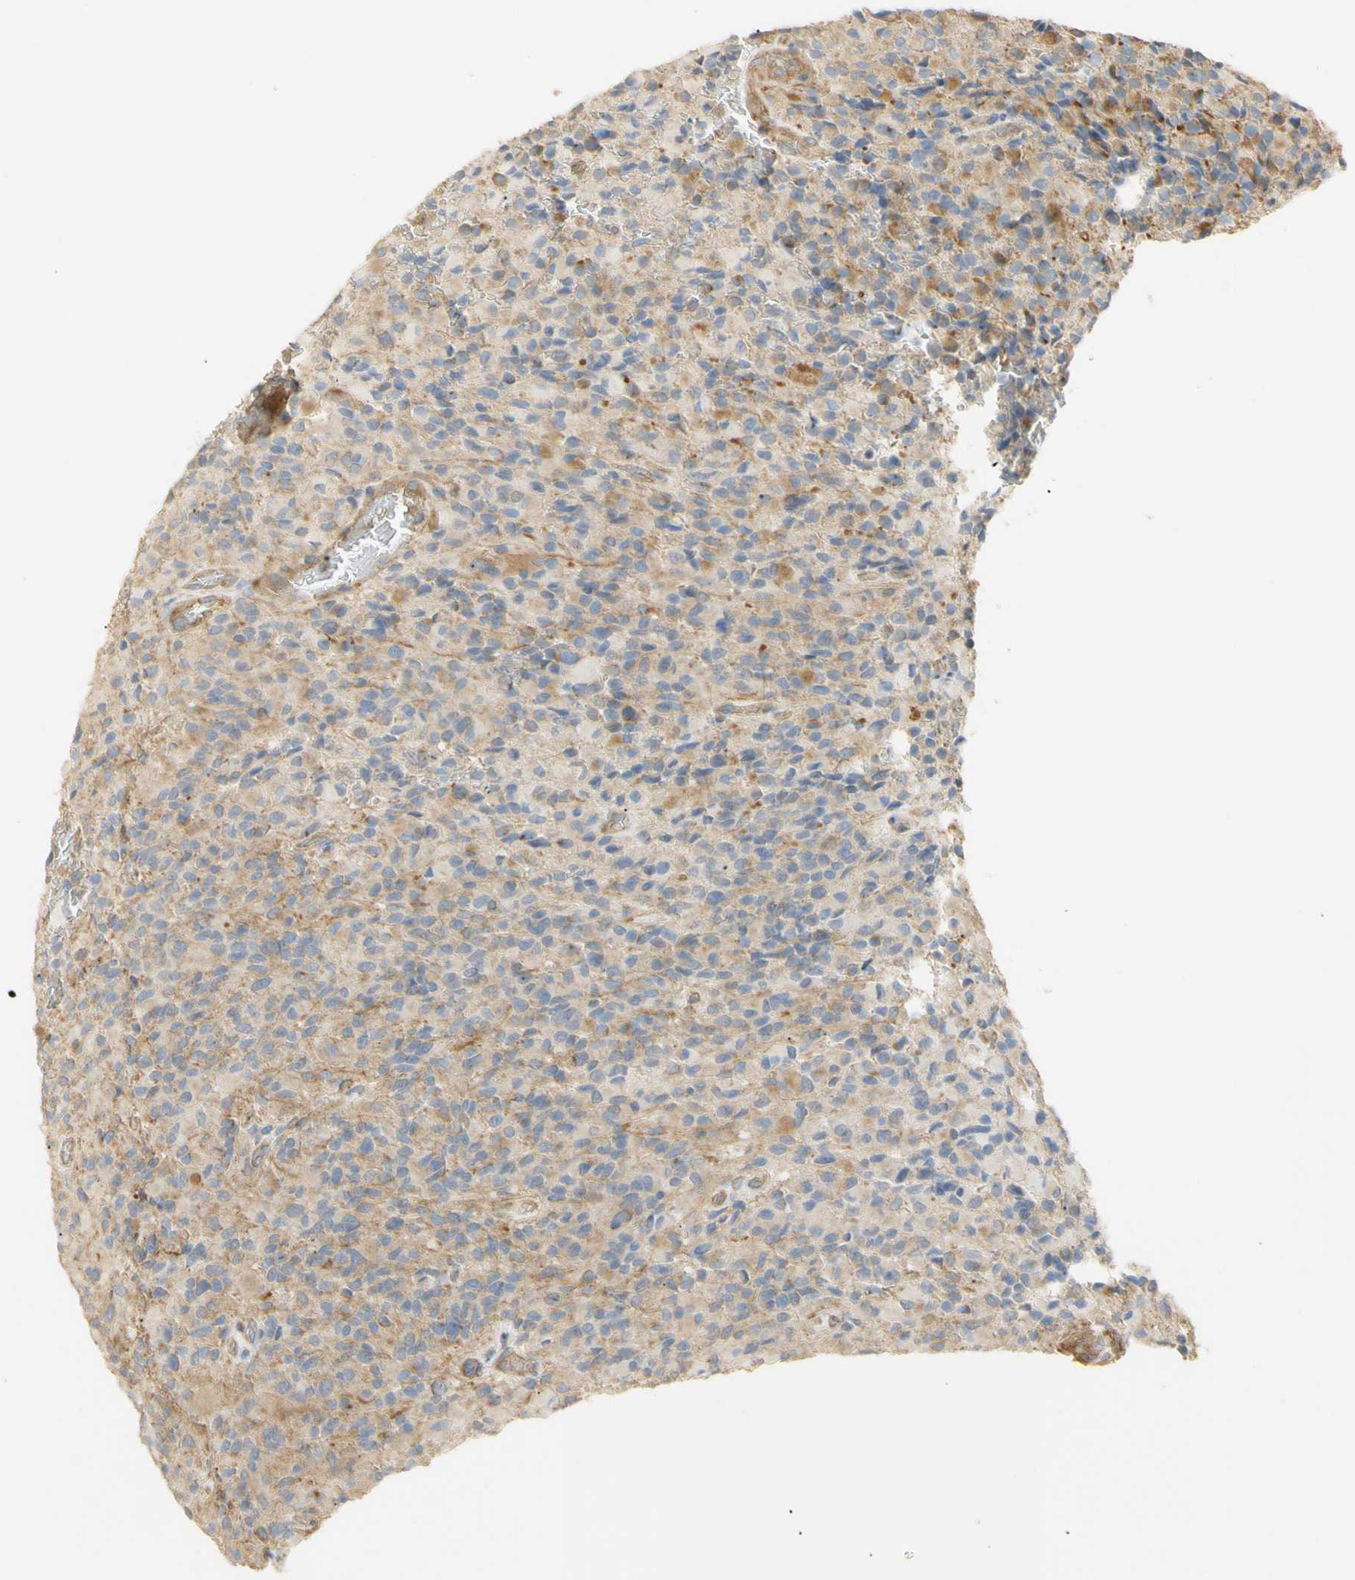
{"staining": {"intensity": "moderate", "quantity": "<25%", "location": "cytoplasmic/membranous"}, "tissue": "glioma", "cell_type": "Tumor cells", "image_type": "cancer", "snomed": [{"axis": "morphology", "description": "Glioma, malignant, High grade"}, {"axis": "topography", "description": "Brain"}], "caption": "IHC photomicrograph of glioma stained for a protein (brown), which exhibits low levels of moderate cytoplasmic/membranous positivity in about <25% of tumor cells.", "gene": "KCNE4", "patient": {"sex": "male", "age": 71}}